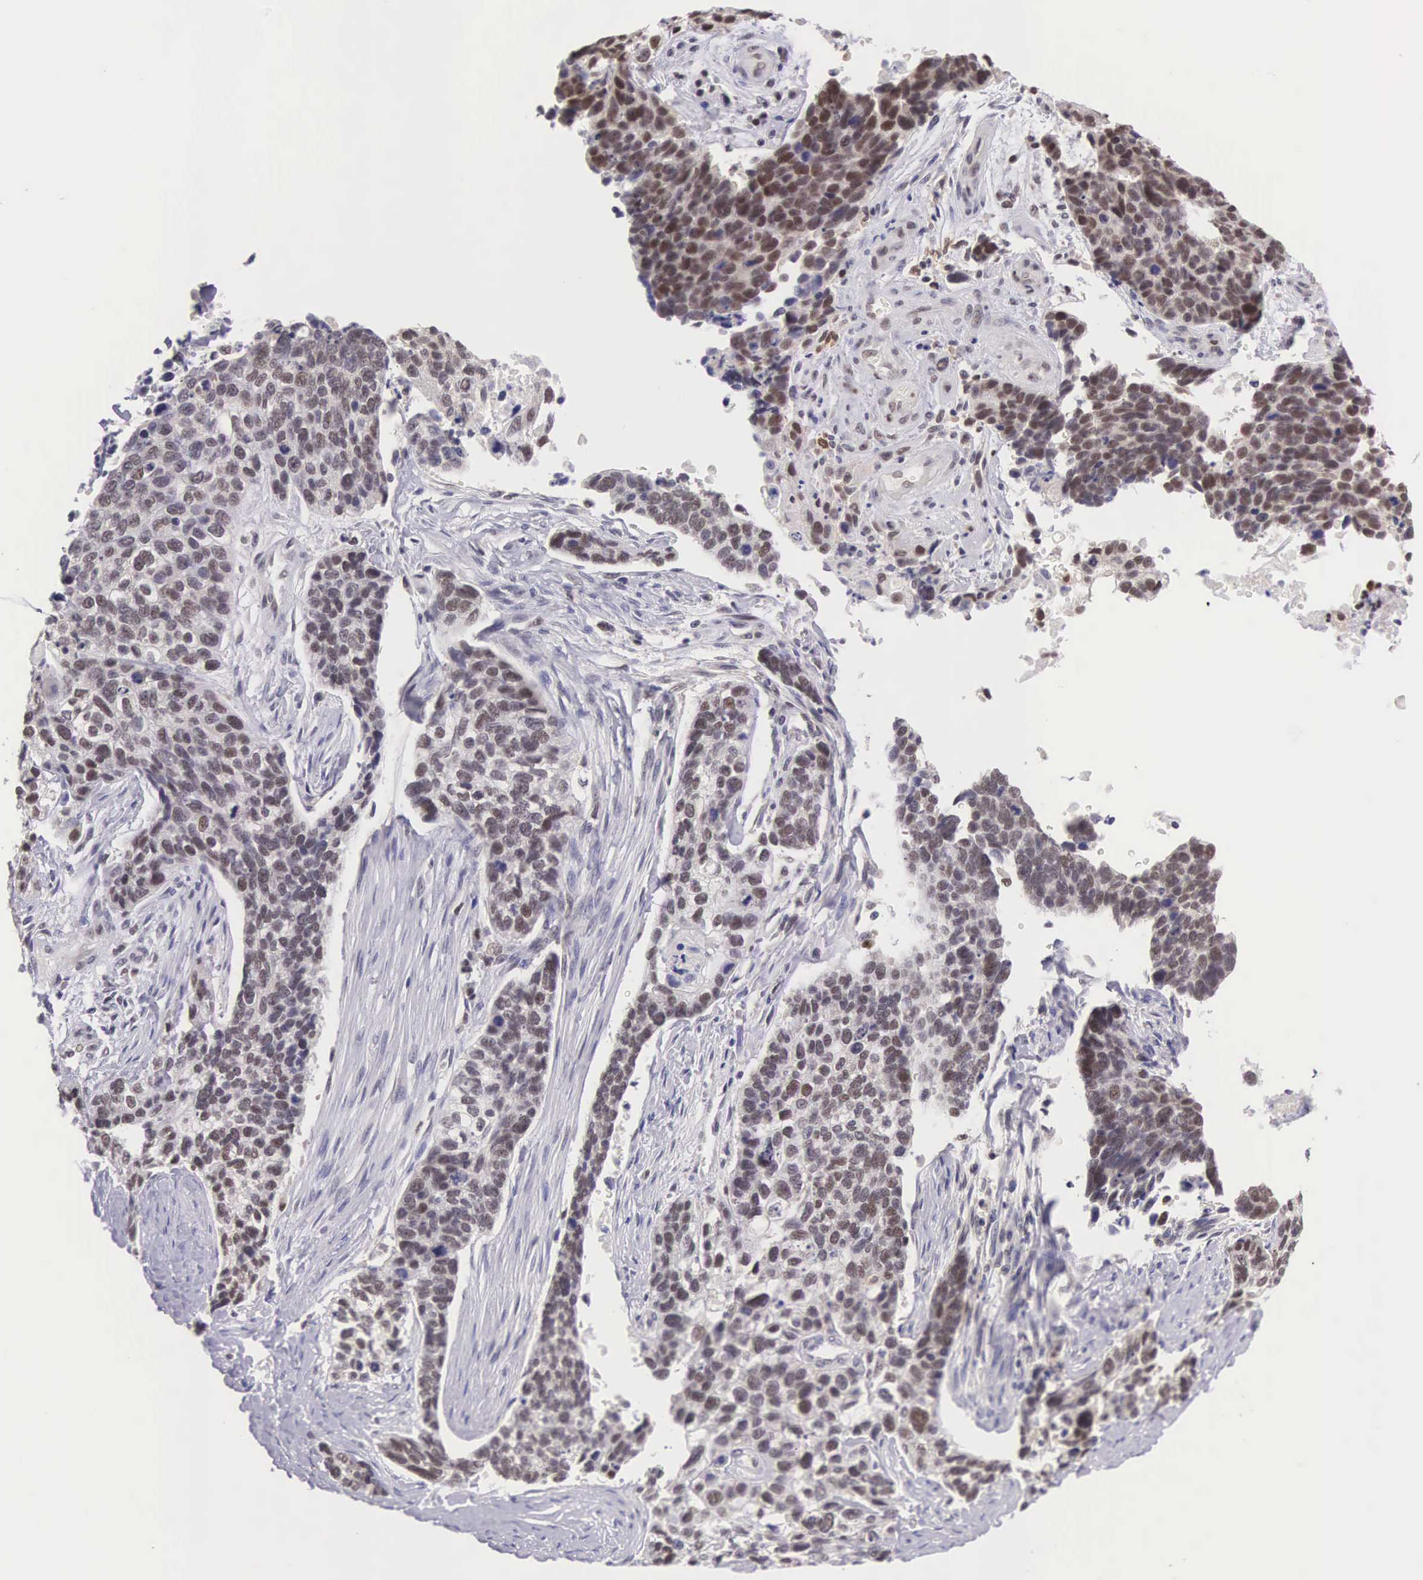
{"staining": {"intensity": "weak", "quantity": "25%-75%", "location": "nuclear"}, "tissue": "lung cancer", "cell_type": "Tumor cells", "image_type": "cancer", "snomed": [{"axis": "morphology", "description": "Squamous cell carcinoma, NOS"}, {"axis": "topography", "description": "Lymph node"}, {"axis": "topography", "description": "Lung"}], "caption": "A micrograph of lung squamous cell carcinoma stained for a protein shows weak nuclear brown staining in tumor cells.", "gene": "GRK3", "patient": {"sex": "male", "age": 74}}